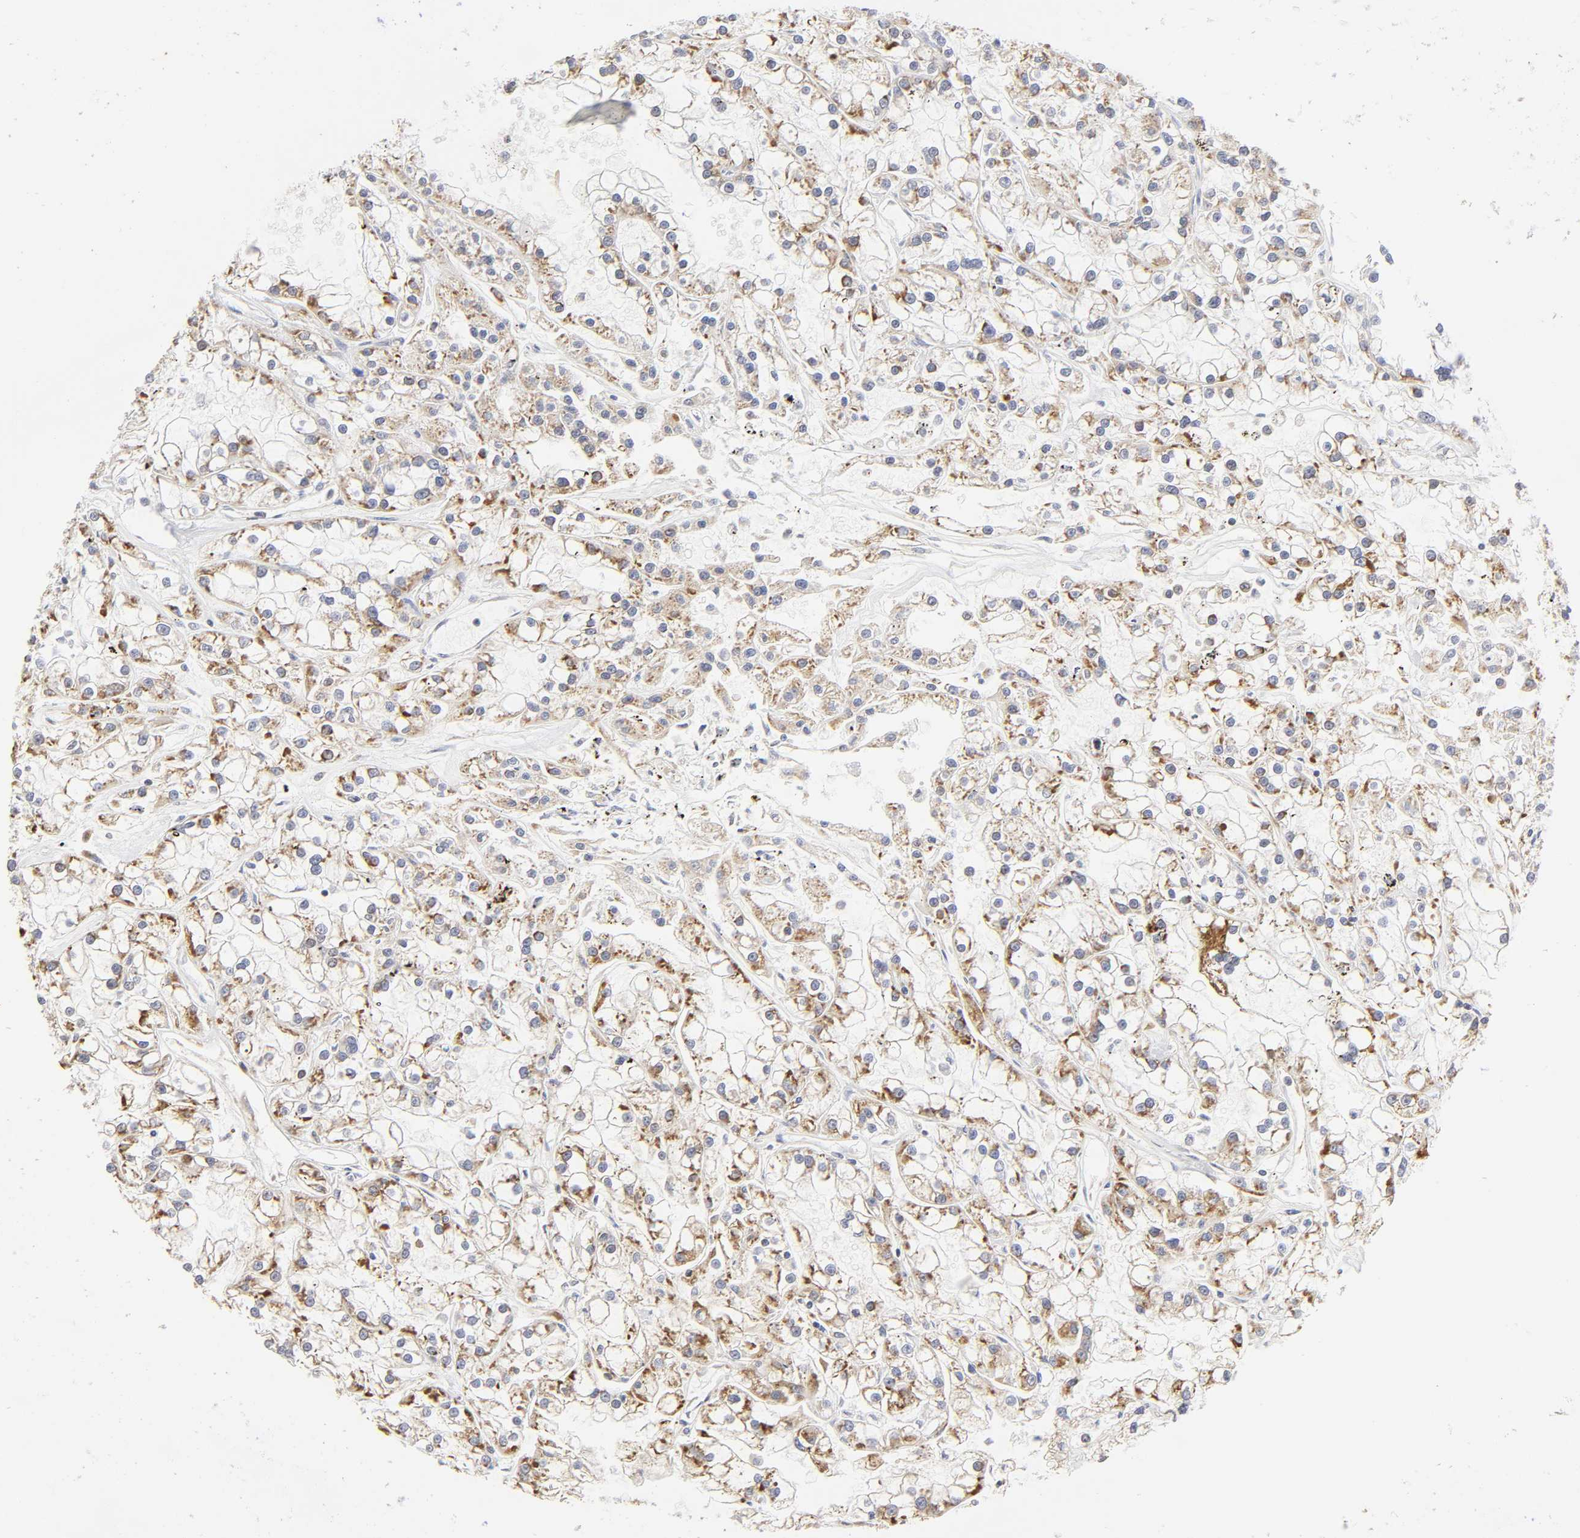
{"staining": {"intensity": "moderate", "quantity": ">75%", "location": "cytoplasmic/membranous"}, "tissue": "renal cancer", "cell_type": "Tumor cells", "image_type": "cancer", "snomed": [{"axis": "morphology", "description": "Adenocarcinoma, NOS"}, {"axis": "topography", "description": "Kidney"}], "caption": "There is medium levels of moderate cytoplasmic/membranous expression in tumor cells of adenocarcinoma (renal), as demonstrated by immunohistochemical staining (brown color).", "gene": "RPL14", "patient": {"sex": "female", "age": 52}}